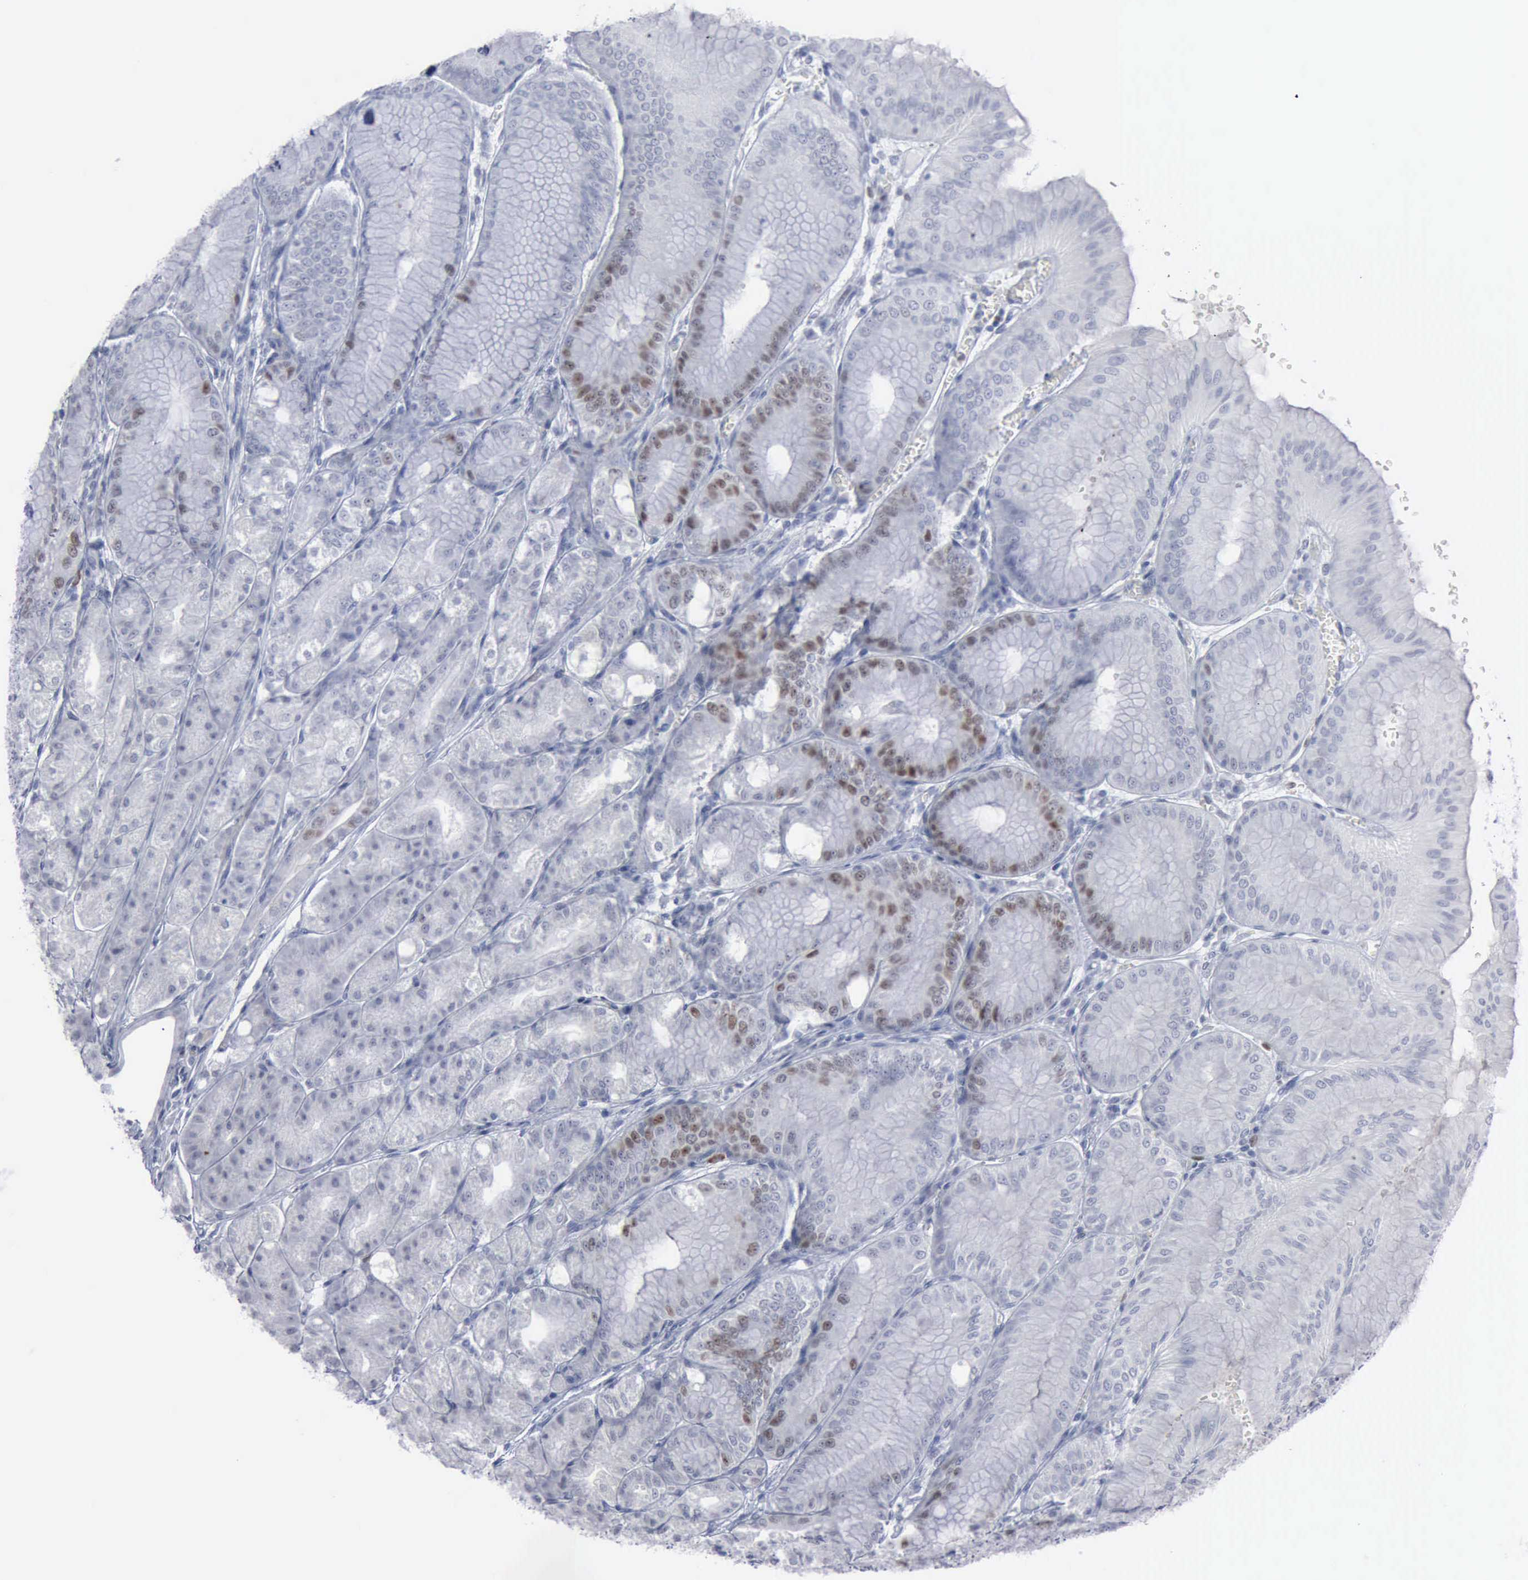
{"staining": {"intensity": "moderate", "quantity": "<25%", "location": "nuclear"}, "tissue": "stomach", "cell_type": "Glandular cells", "image_type": "normal", "snomed": [{"axis": "morphology", "description": "Normal tissue, NOS"}, {"axis": "topography", "description": "Stomach, lower"}], "caption": "A low amount of moderate nuclear staining is present in about <25% of glandular cells in normal stomach.", "gene": "MCM5", "patient": {"sex": "male", "age": 71}}